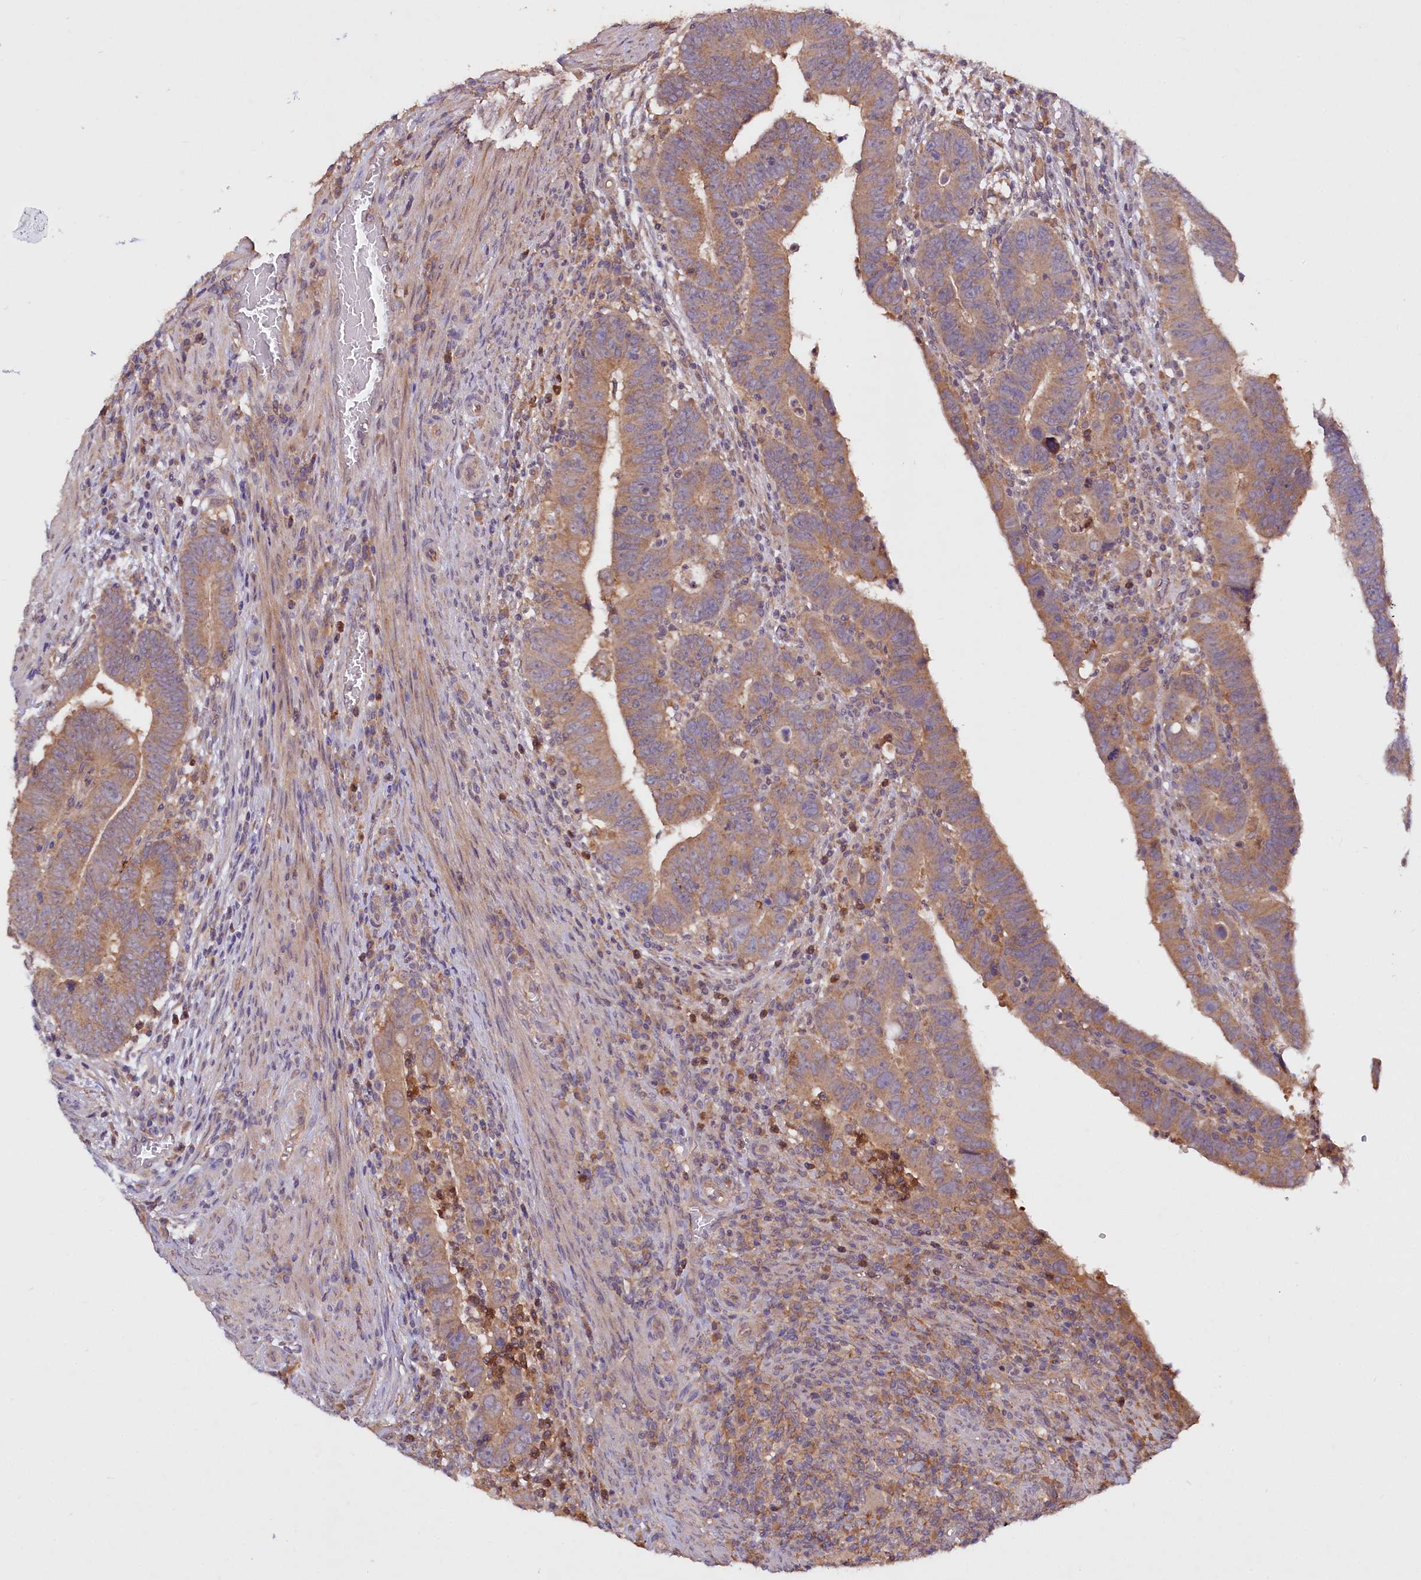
{"staining": {"intensity": "moderate", "quantity": ">75%", "location": "cytoplasmic/membranous"}, "tissue": "colorectal cancer", "cell_type": "Tumor cells", "image_type": "cancer", "snomed": [{"axis": "morphology", "description": "Normal tissue, NOS"}, {"axis": "morphology", "description": "Adenocarcinoma, NOS"}, {"axis": "topography", "description": "Rectum"}], "caption": "The photomicrograph exhibits immunohistochemical staining of colorectal cancer (adenocarcinoma). There is moderate cytoplasmic/membranous positivity is appreciated in about >75% of tumor cells.", "gene": "ETFBKMT", "patient": {"sex": "female", "age": 65}}